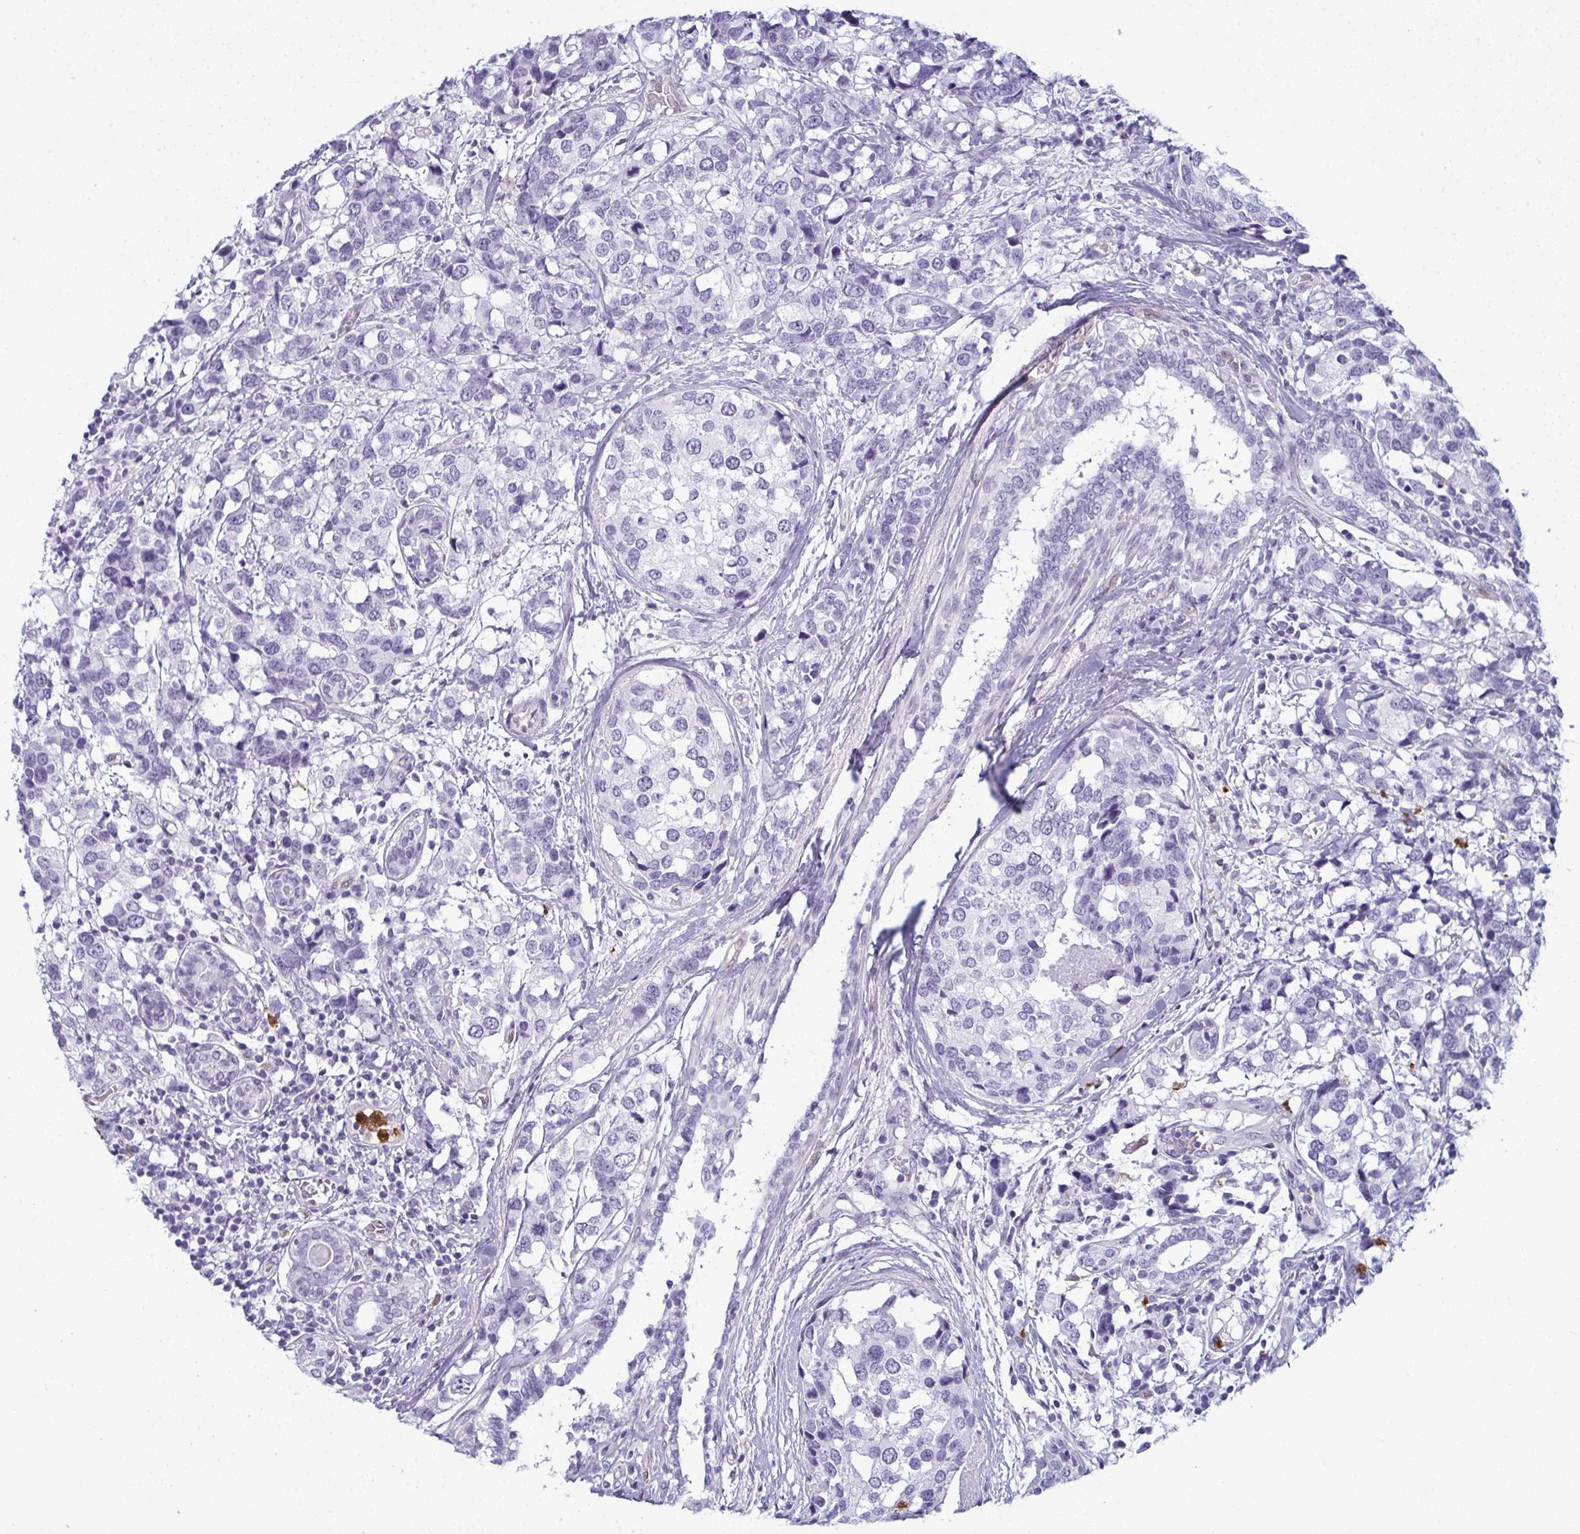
{"staining": {"intensity": "negative", "quantity": "none", "location": "none"}, "tissue": "breast cancer", "cell_type": "Tumor cells", "image_type": "cancer", "snomed": [{"axis": "morphology", "description": "Lobular carcinoma"}, {"axis": "topography", "description": "Breast"}], "caption": "An immunohistochemistry (IHC) image of breast cancer (lobular carcinoma) is shown. There is no staining in tumor cells of breast cancer (lobular carcinoma).", "gene": "CDA", "patient": {"sex": "female", "age": 59}}